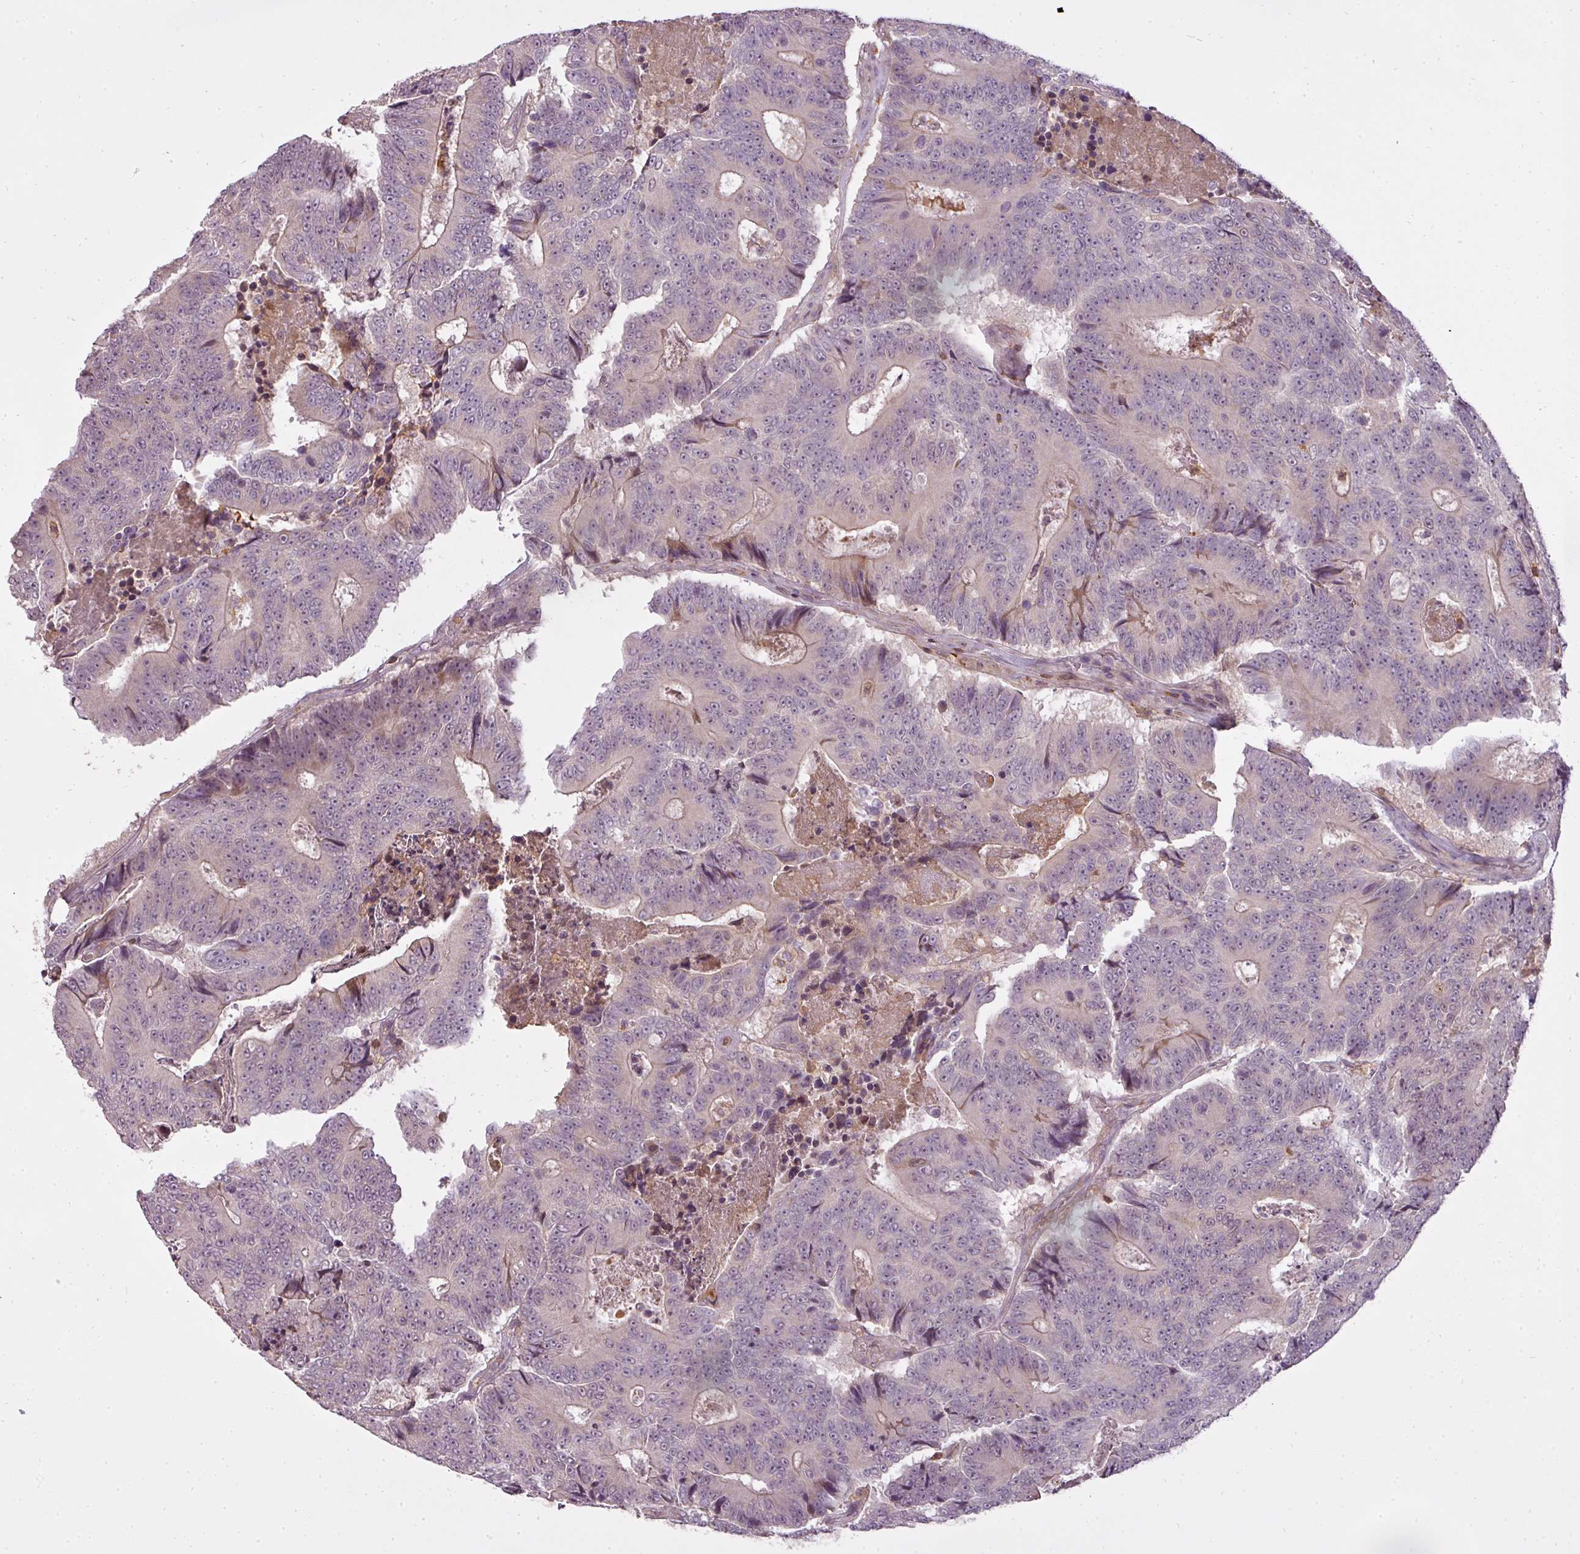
{"staining": {"intensity": "weak", "quantity": "<25%", "location": "cytoplasmic/membranous"}, "tissue": "colorectal cancer", "cell_type": "Tumor cells", "image_type": "cancer", "snomed": [{"axis": "morphology", "description": "Adenocarcinoma, NOS"}, {"axis": "topography", "description": "Colon"}], "caption": "An IHC image of colorectal cancer is shown. There is no staining in tumor cells of colorectal cancer.", "gene": "STK4", "patient": {"sex": "male", "age": 83}}